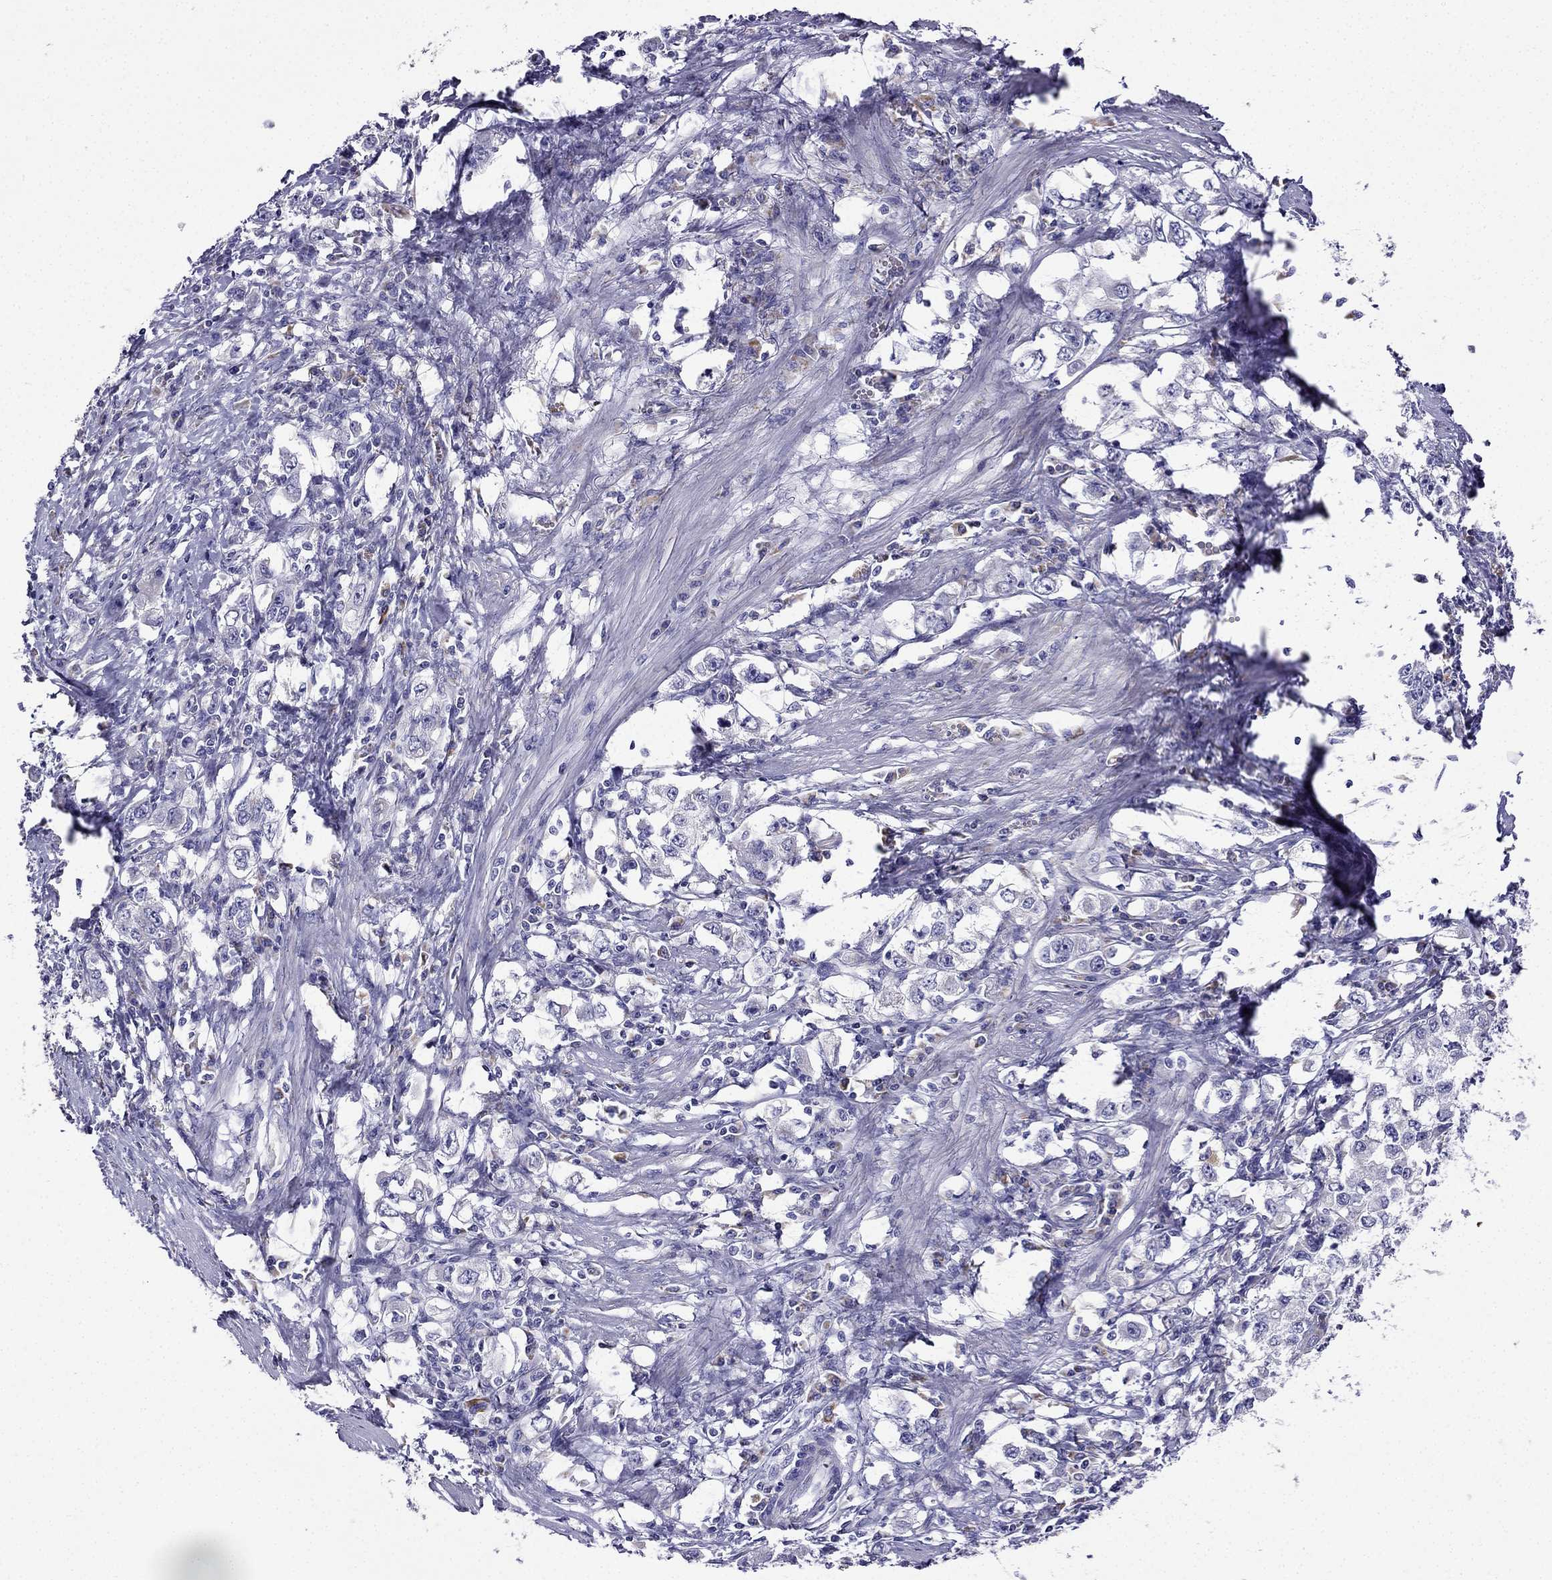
{"staining": {"intensity": "negative", "quantity": "none", "location": "none"}, "tissue": "stomach cancer", "cell_type": "Tumor cells", "image_type": "cancer", "snomed": [{"axis": "morphology", "description": "Adenocarcinoma, NOS"}, {"axis": "topography", "description": "Stomach, lower"}], "caption": "An immunohistochemistry photomicrograph of stomach cancer (adenocarcinoma) is shown. There is no staining in tumor cells of stomach cancer (adenocarcinoma).", "gene": "KIF5A", "patient": {"sex": "female", "age": 72}}